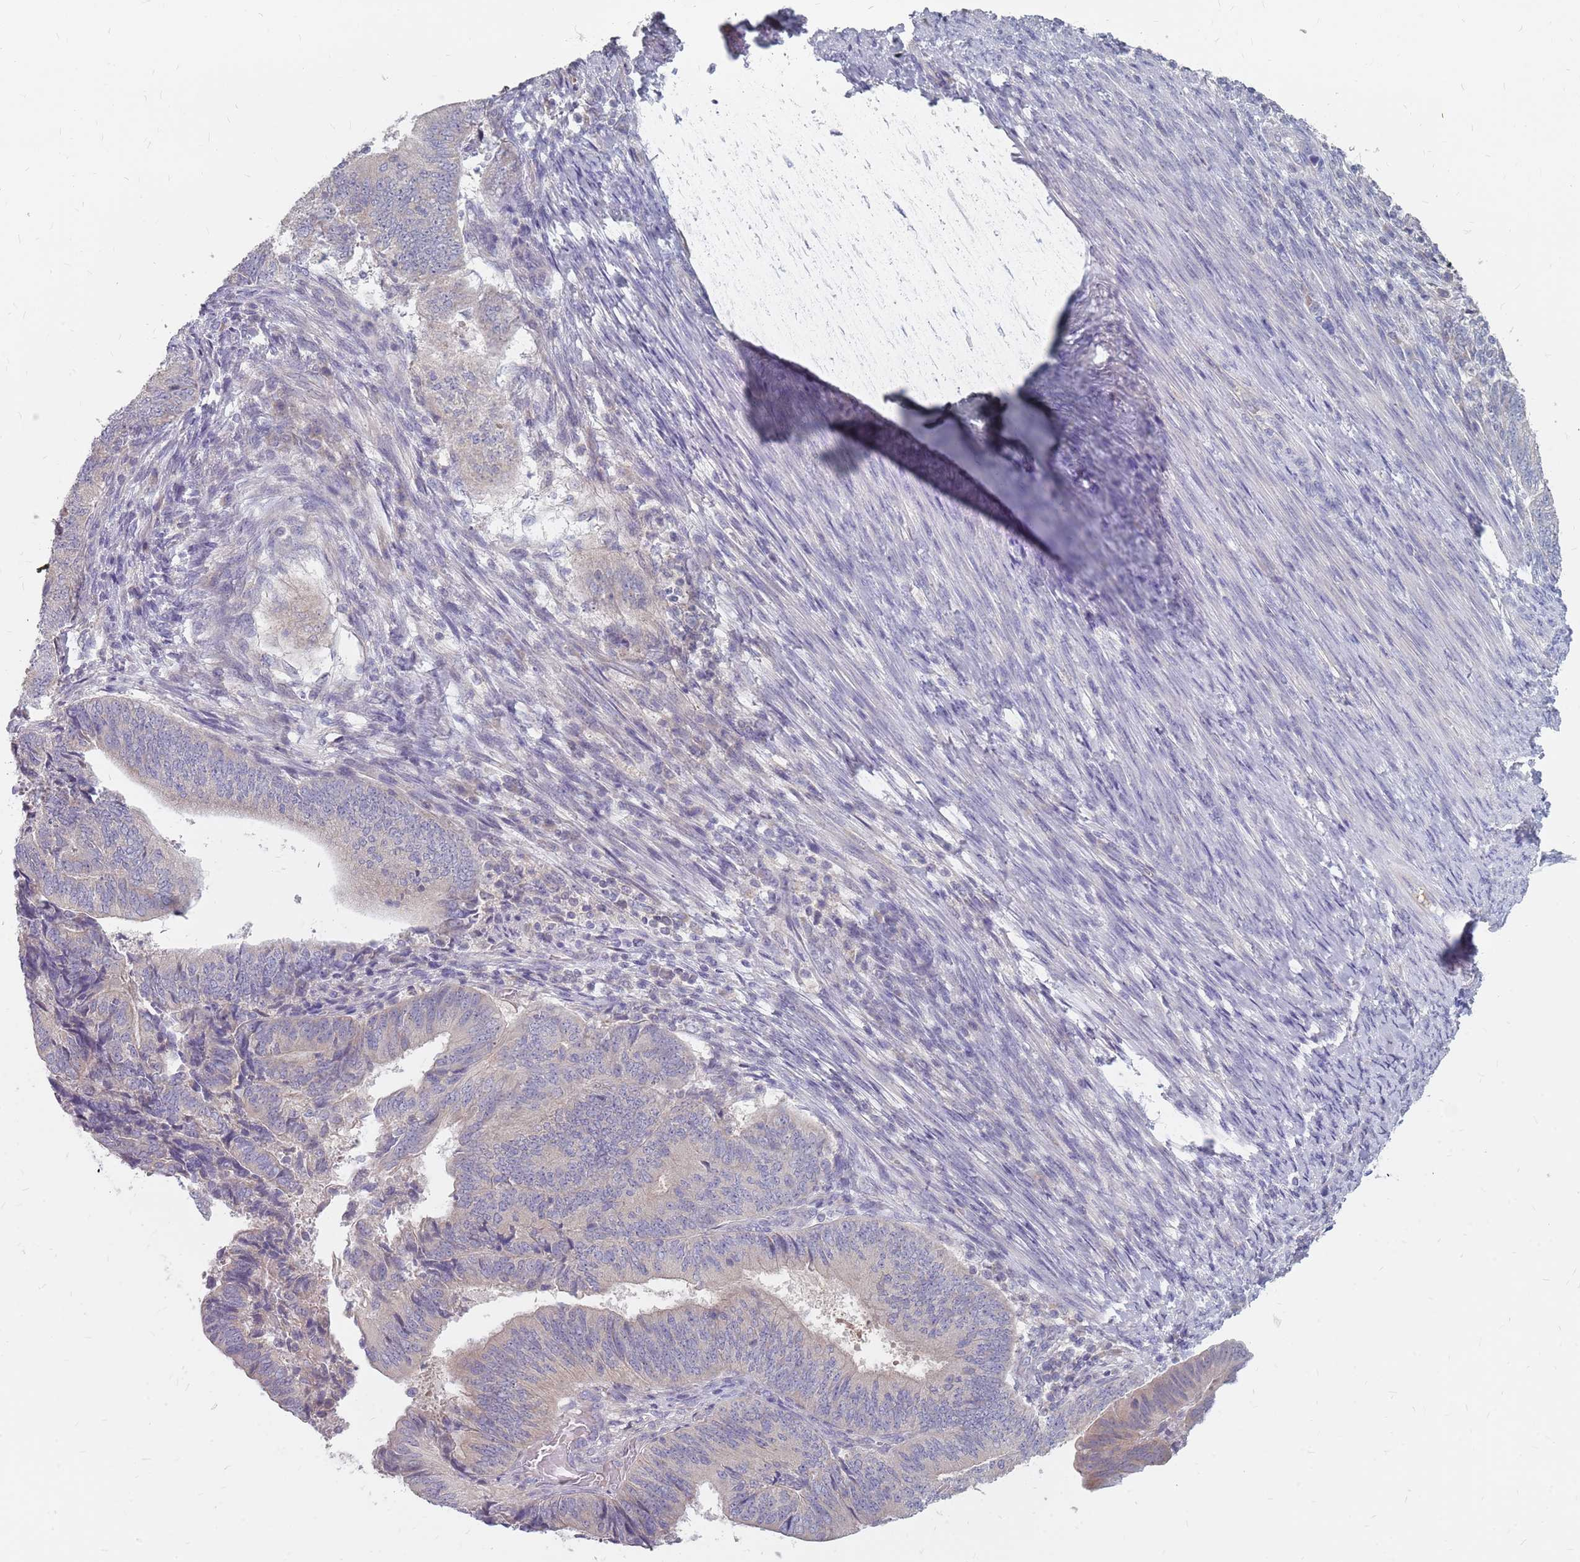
{"staining": {"intensity": "negative", "quantity": "none", "location": "none"}, "tissue": "endometrial cancer", "cell_type": "Tumor cells", "image_type": "cancer", "snomed": [{"axis": "morphology", "description": "Adenocarcinoma, NOS"}, {"axis": "topography", "description": "Endometrium"}], "caption": "Adenocarcinoma (endometrial) was stained to show a protein in brown. There is no significant staining in tumor cells.", "gene": "CMTR2", "patient": {"sex": "female", "age": 70}}